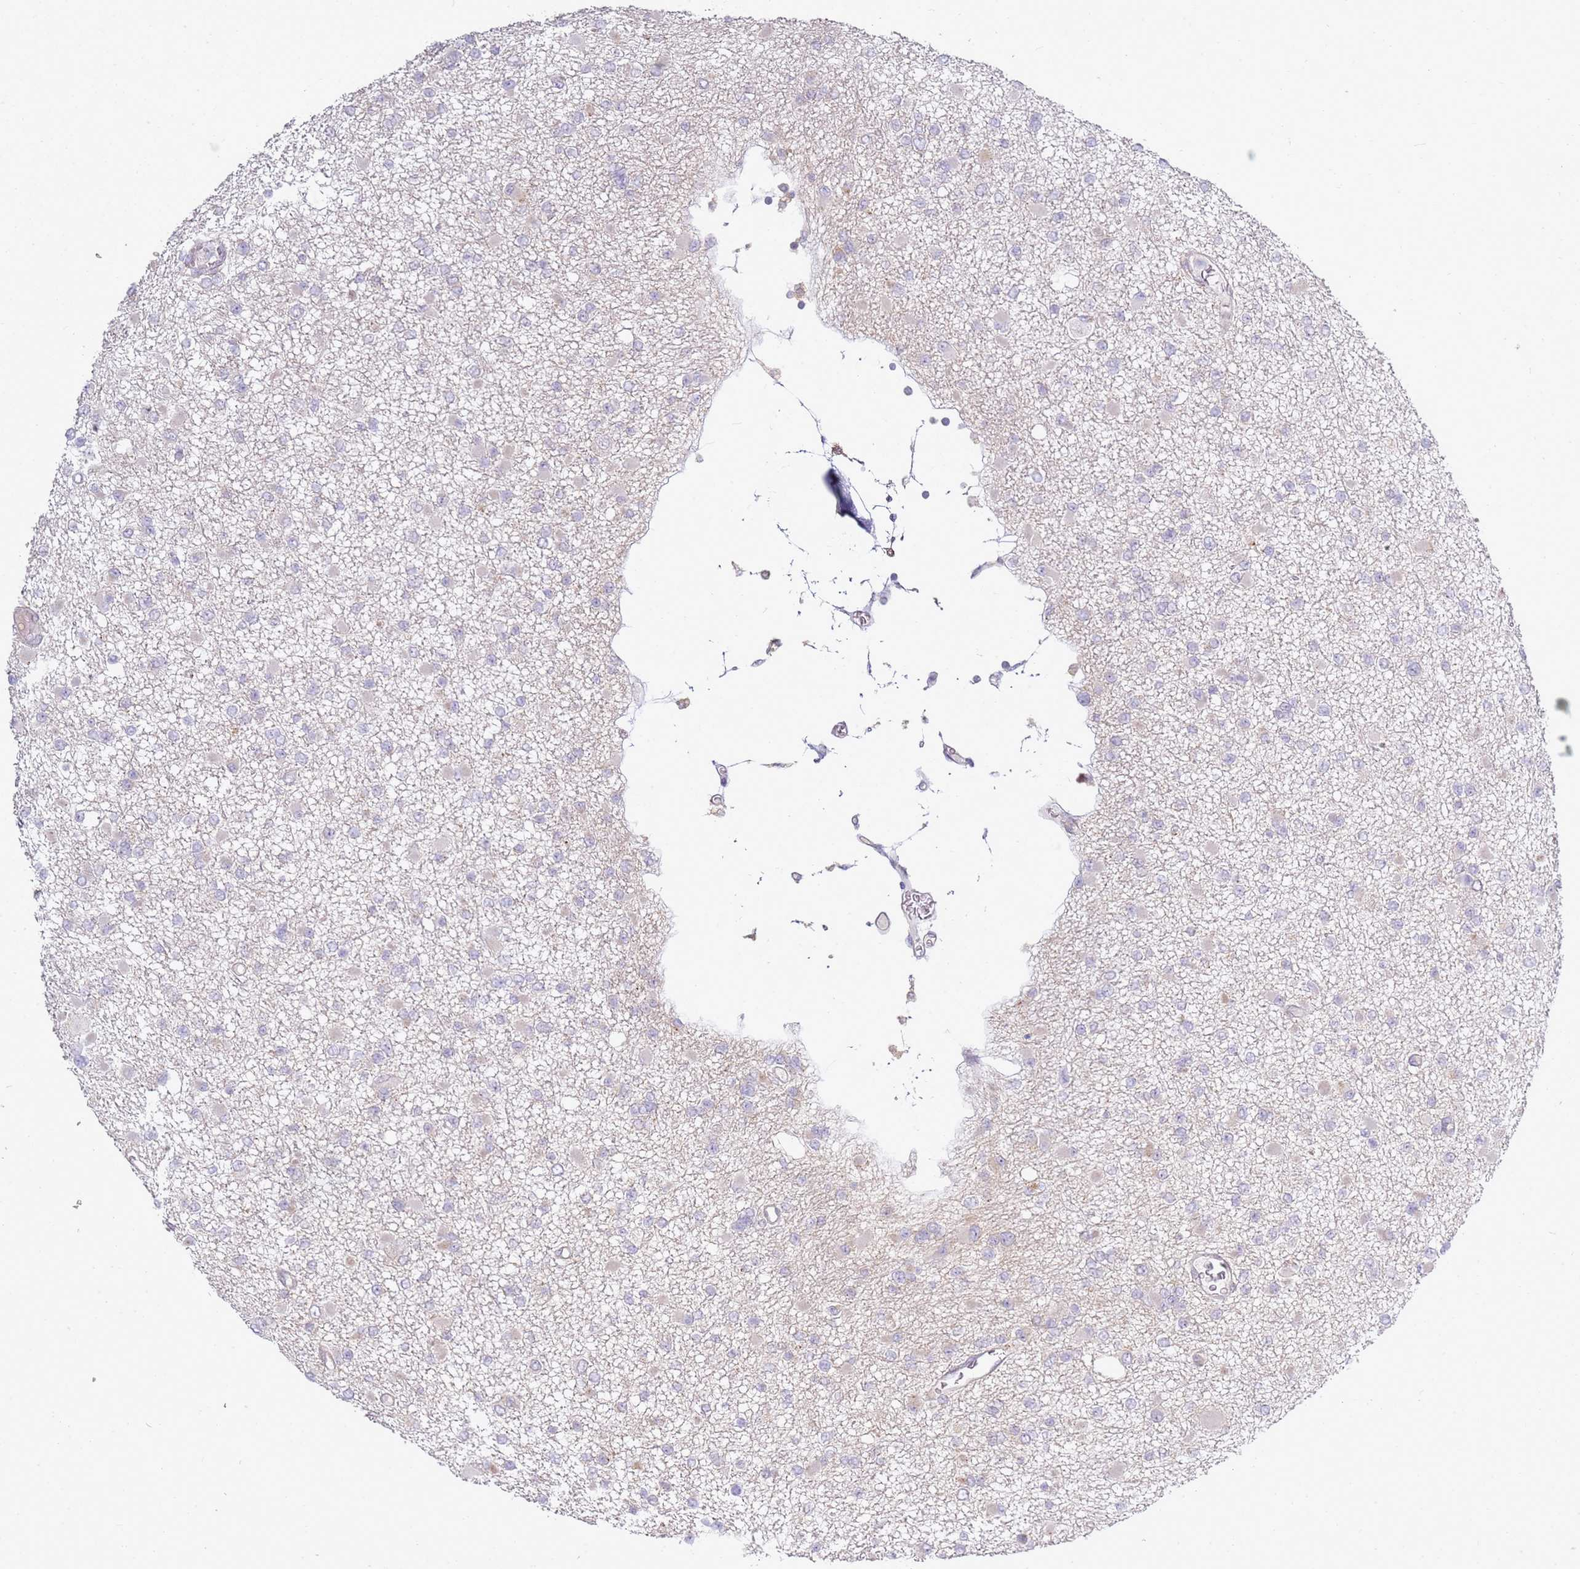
{"staining": {"intensity": "negative", "quantity": "none", "location": "none"}, "tissue": "glioma", "cell_type": "Tumor cells", "image_type": "cancer", "snomed": [{"axis": "morphology", "description": "Glioma, malignant, Low grade"}, {"axis": "topography", "description": "Brain"}], "caption": "Glioma was stained to show a protein in brown. There is no significant expression in tumor cells. (DAB (3,3'-diaminobenzidine) immunohistochemistry (IHC), high magnification).", "gene": "GRAP", "patient": {"sex": "female", "age": 22}}